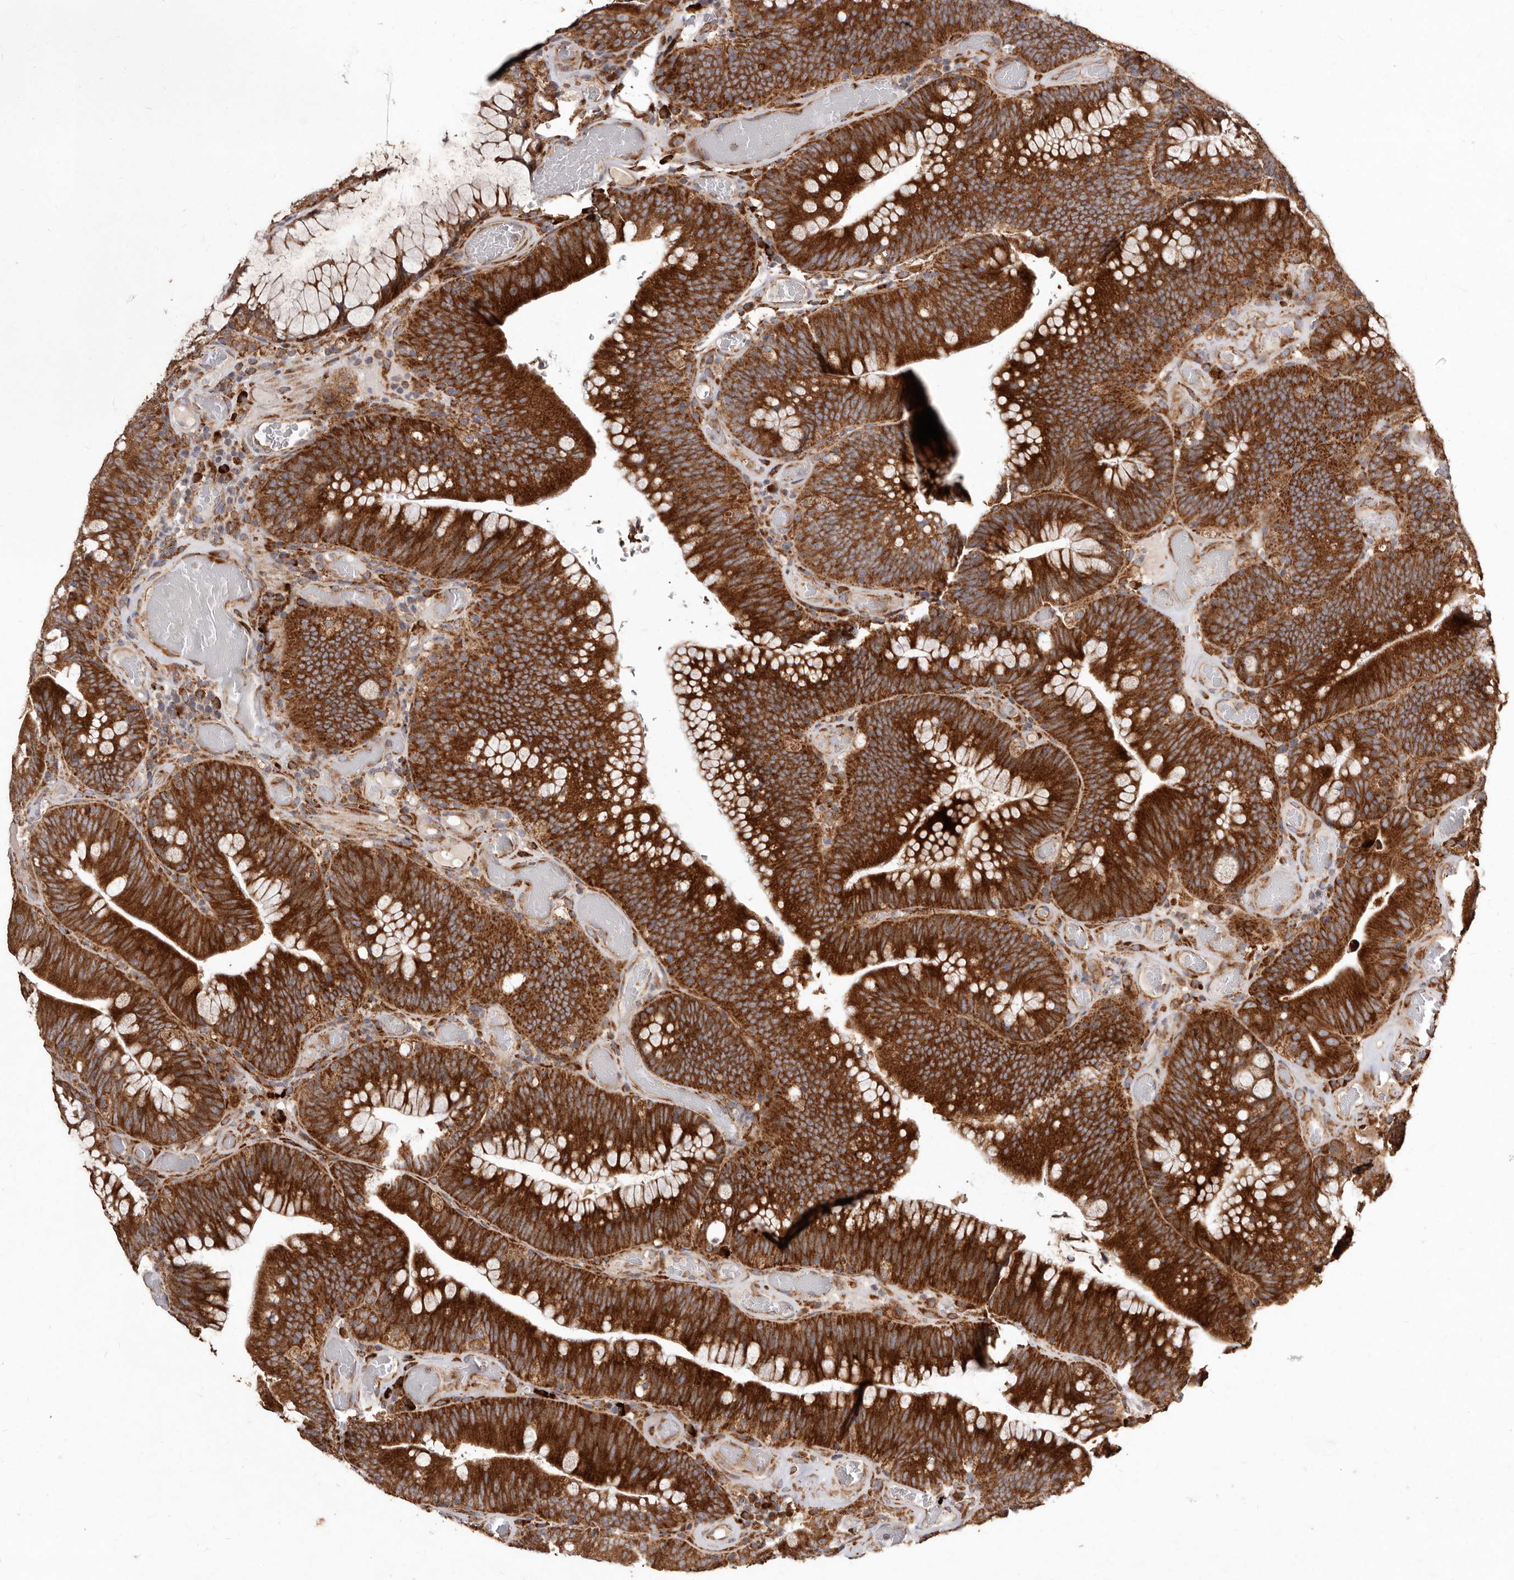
{"staining": {"intensity": "strong", "quantity": ">75%", "location": "cytoplasmic/membranous"}, "tissue": "colorectal cancer", "cell_type": "Tumor cells", "image_type": "cancer", "snomed": [{"axis": "morphology", "description": "Normal tissue, NOS"}, {"axis": "topography", "description": "Colon"}], "caption": "There is high levels of strong cytoplasmic/membranous staining in tumor cells of colorectal cancer, as demonstrated by immunohistochemical staining (brown color).", "gene": "STEAP2", "patient": {"sex": "female", "age": 82}}